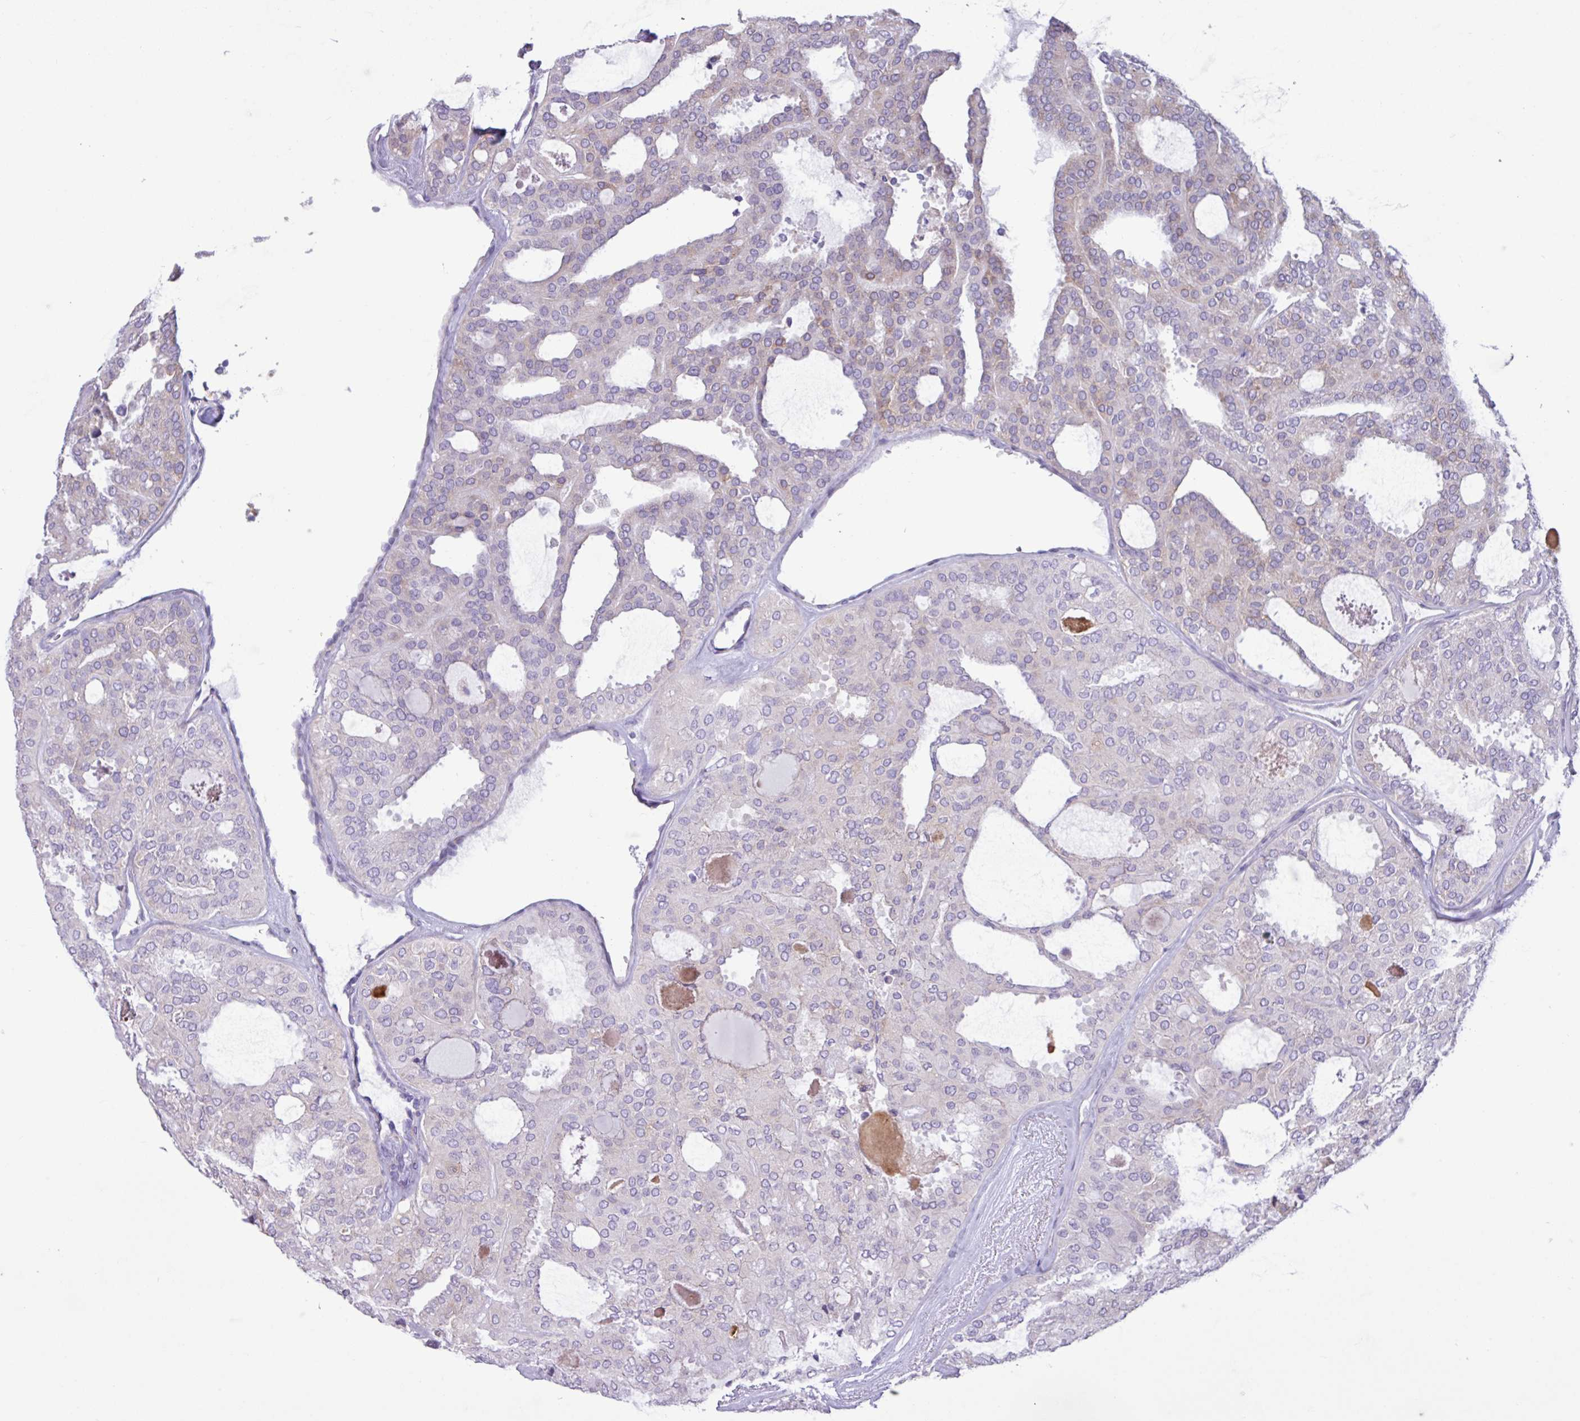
{"staining": {"intensity": "weak", "quantity": "<25%", "location": "cytoplasmic/membranous"}, "tissue": "thyroid cancer", "cell_type": "Tumor cells", "image_type": "cancer", "snomed": [{"axis": "morphology", "description": "Follicular adenoma carcinoma, NOS"}, {"axis": "topography", "description": "Thyroid gland"}], "caption": "Histopathology image shows no protein staining in tumor cells of follicular adenoma carcinoma (thyroid) tissue. (DAB (3,3'-diaminobenzidine) IHC with hematoxylin counter stain).", "gene": "SLC38A1", "patient": {"sex": "male", "age": 75}}